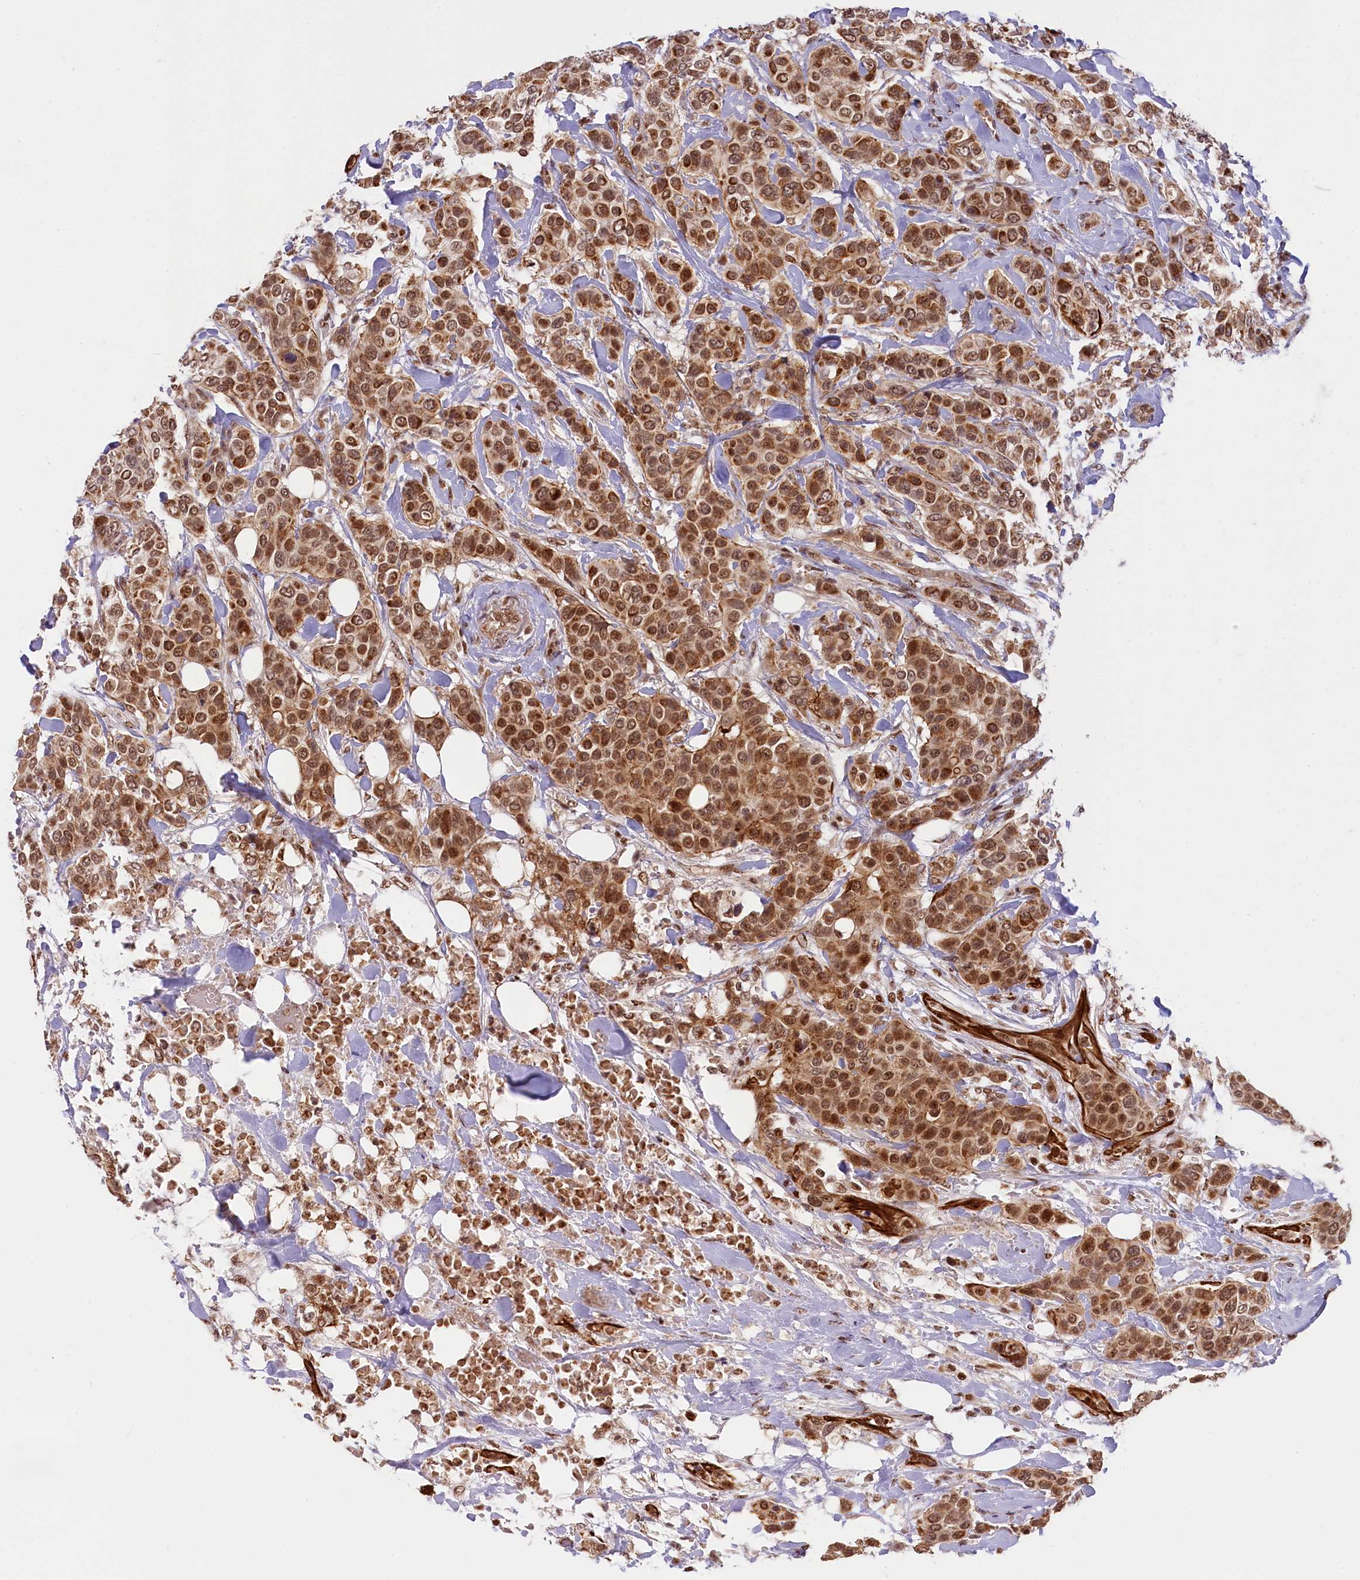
{"staining": {"intensity": "moderate", "quantity": ">75%", "location": "cytoplasmic/membranous,nuclear"}, "tissue": "breast cancer", "cell_type": "Tumor cells", "image_type": "cancer", "snomed": [{"axis": "morphology", "description": "Lobular carcinoma"}, {"axis": "topography", "description": "Breast"}], "caption": "Protein expression analysis of breast cancer (lobular carcinoma) shows moderate cytoplasmic/membranous and nuclear positivity in approximately >75% of tumor cells. The staining is performed using DAB brown chromogen to label protein expression. The nuclei are counter-stained blue using hematoxylin.", "gene": "CARD8", "patient": {"sex": "female", "age": 51}}